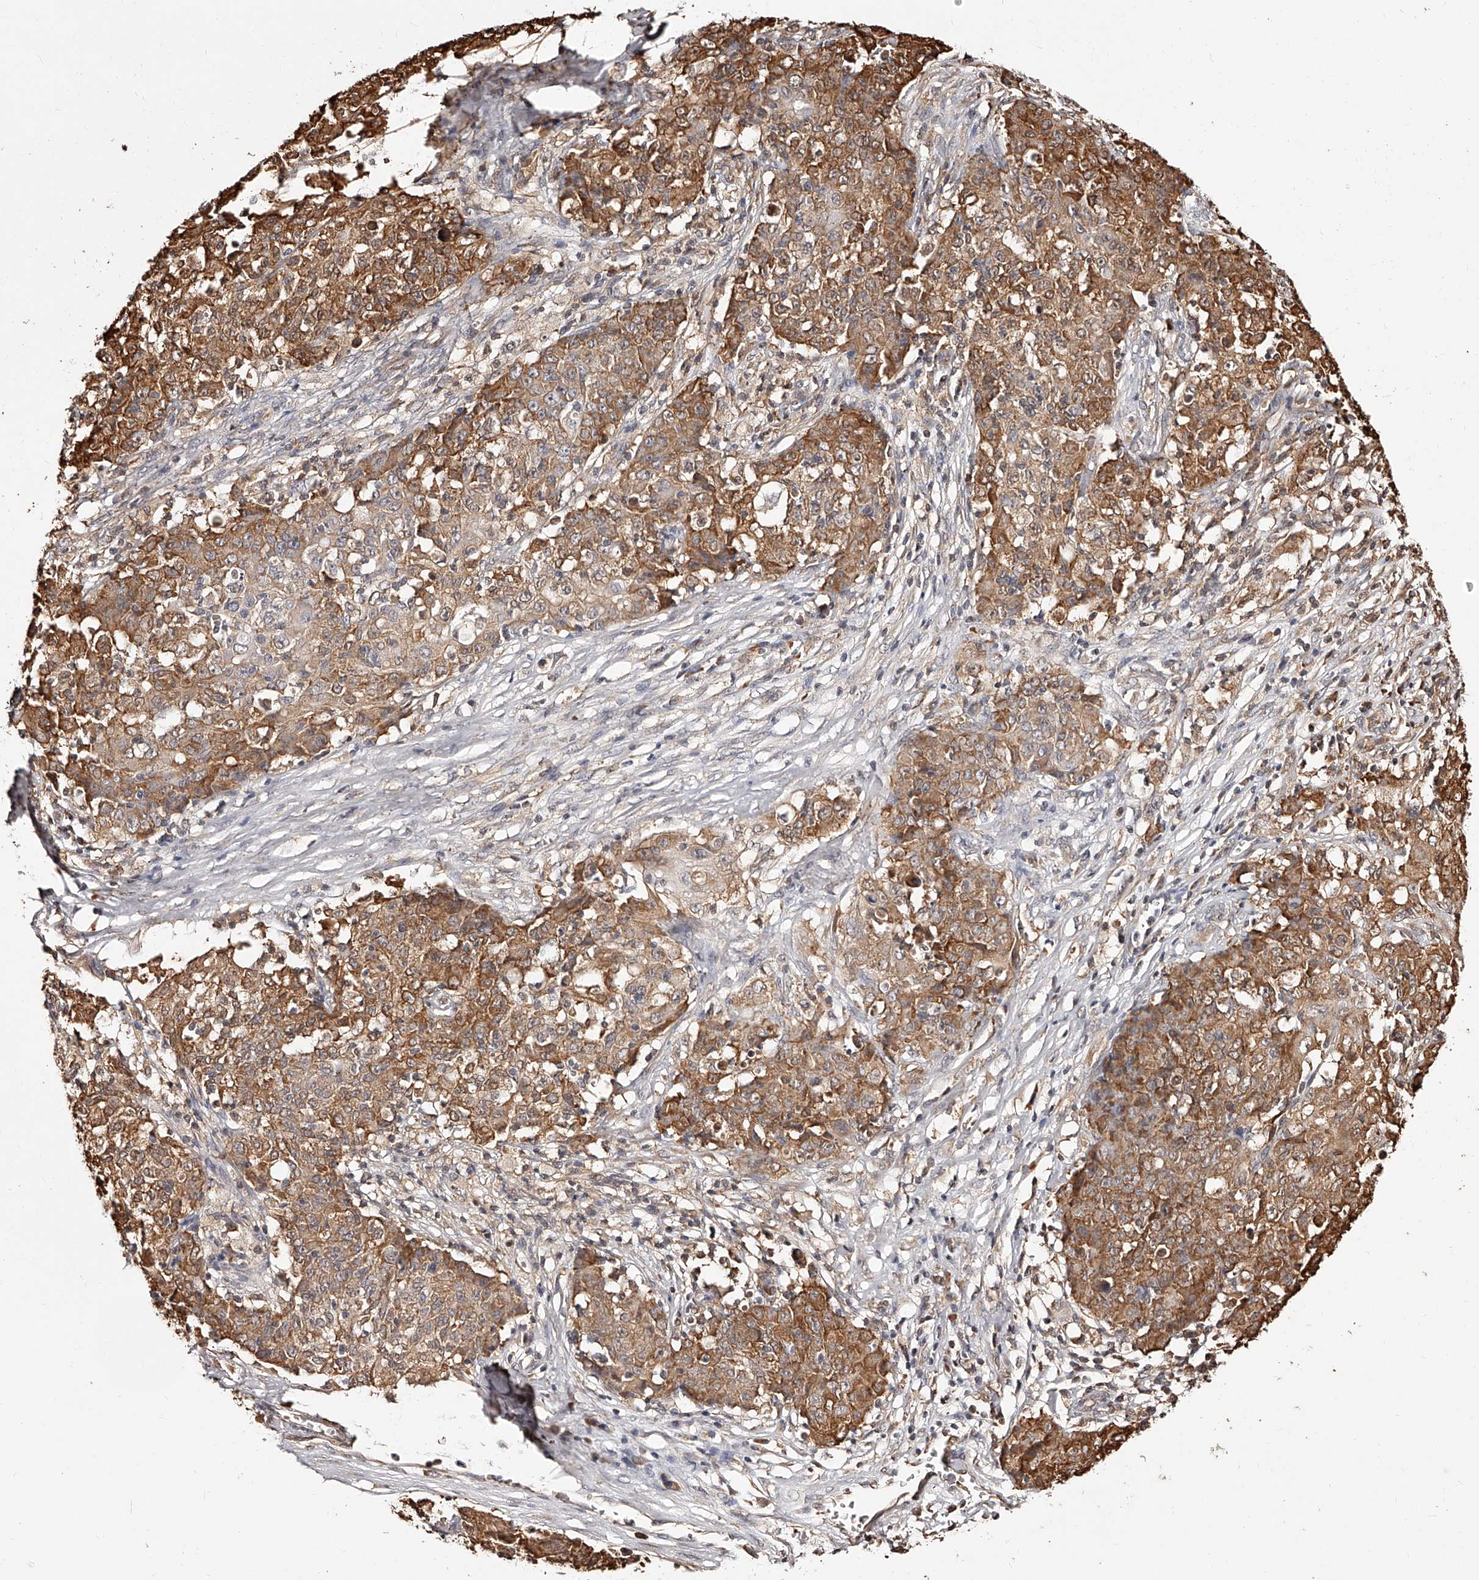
{"staining": {"intensity": "moderate", "quantity": ">75%", "location": "cytoplasmic/membranous"}, "tissue": "ovarian cancer", "cell_type": "Tumor cells", "image_type": "cancer", "snomed": [{"axis": "morphology", "description": "Carcinoma, endometroid"}, {"axis": "topography", "description": "Ovary"}], "caption": "Approximately >75% of tumor cells in human ovarian cancer reveal moderate cytoplasmic/membranous protein expression as visualized by brown immunohistochemical staining.", "gene": "ZNF582", "patient": {"sex": "female", "age": 42}}